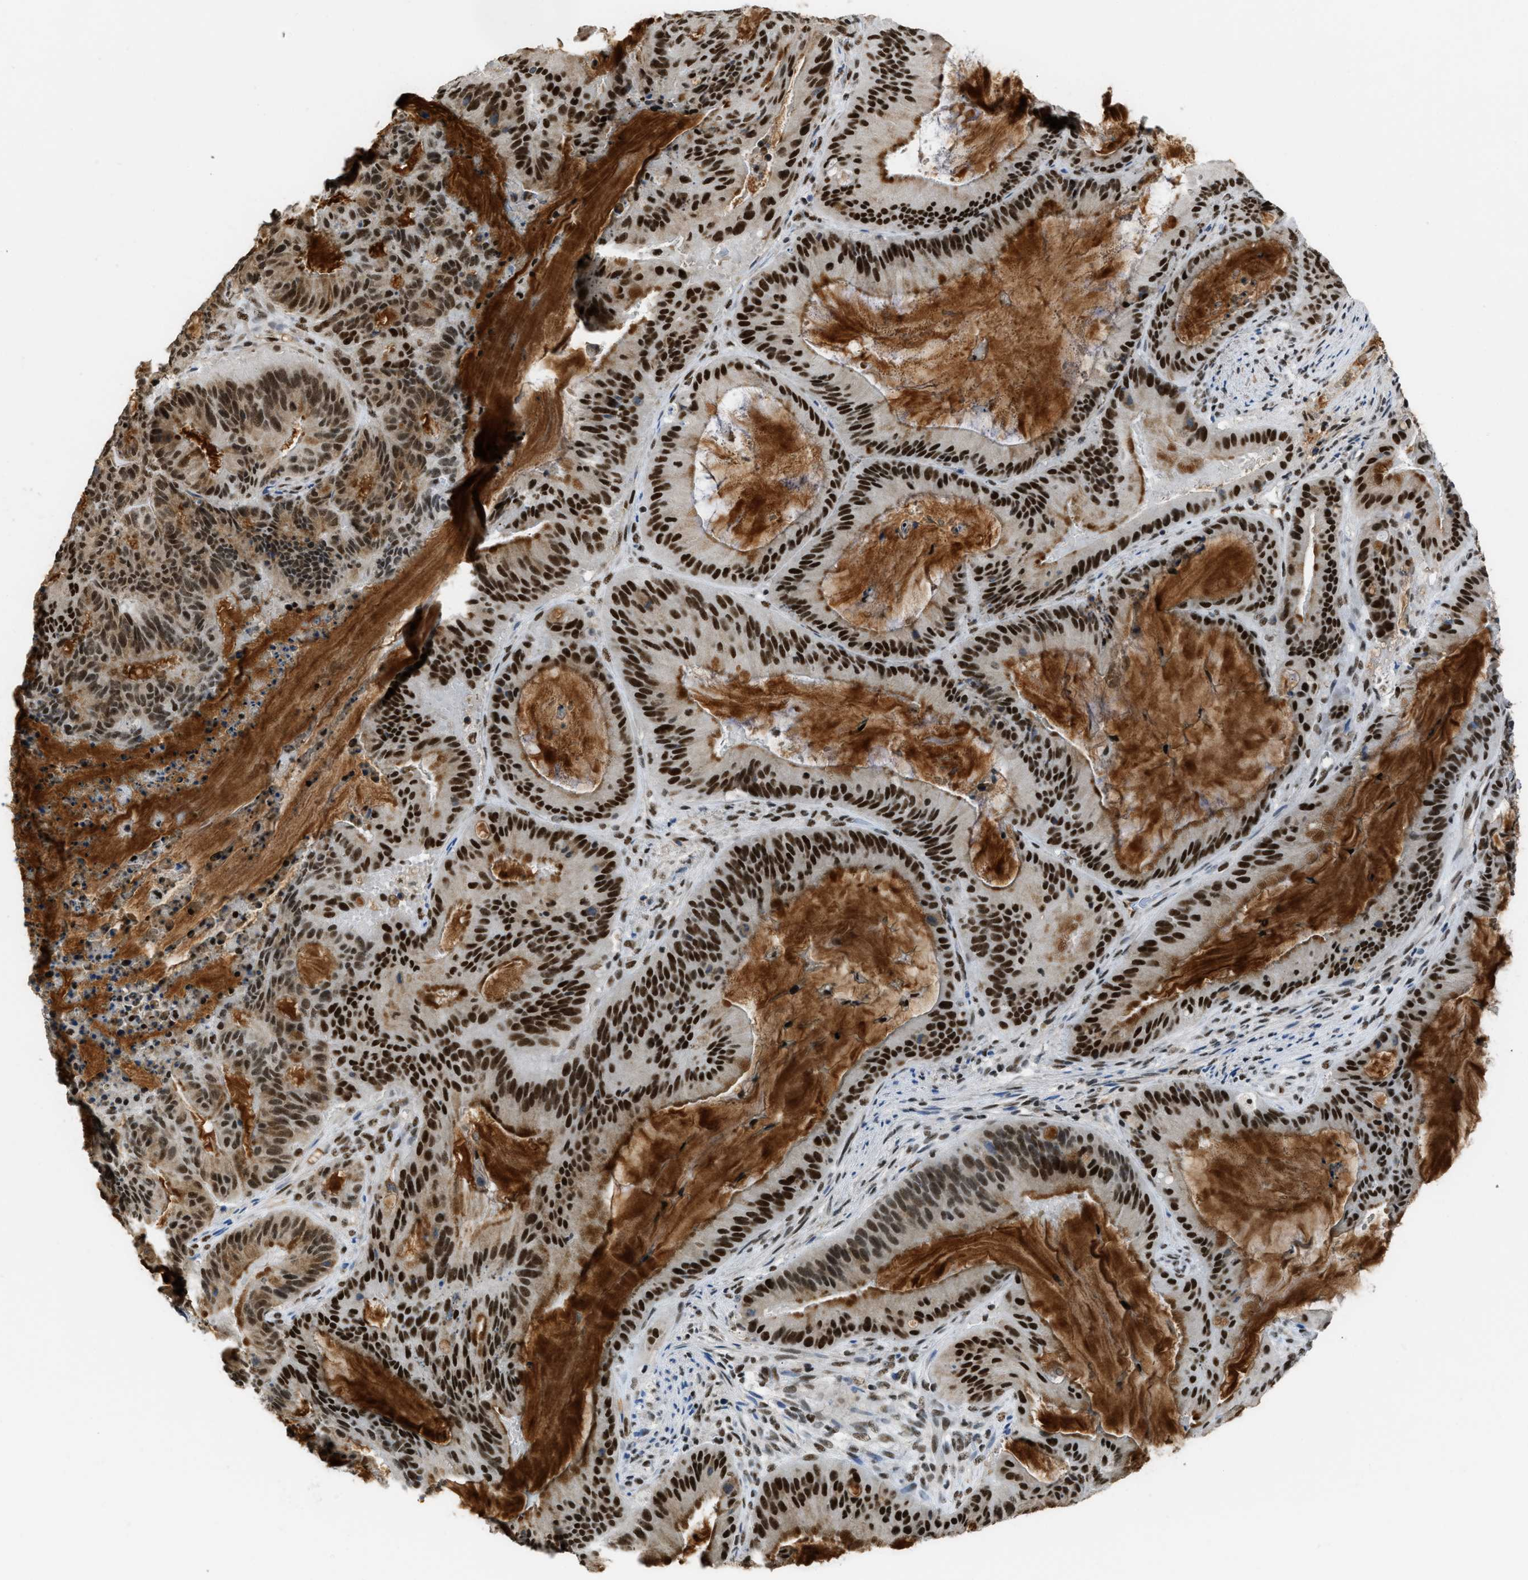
{"staining": {"intensity": "strong", "quantity": ">75%", "location": "nuclear"}, "tissue": "liver cancer", "cell_type": "Tumor cells", "image_type": "cancer", "snomed": [{"axis": "morphology", "description": "Normal tissue, NOS"}, {"axis": "morphology", "description": "Cholangiocarcinoma"}, {"axis": "topography", "description": "Liver"}, {"axis": "topography", "description": "Peripheral nerve tissue"}], "caption": "High-power microscopy captured an immunohistochemistry (IHC) histopathology image of cholangiocarcinoma (liver), revealing strong nuclear expression in about >75% of tumor cells.", "gene": "SCAF4", "patient": {"sex": "female", "age": 73}}